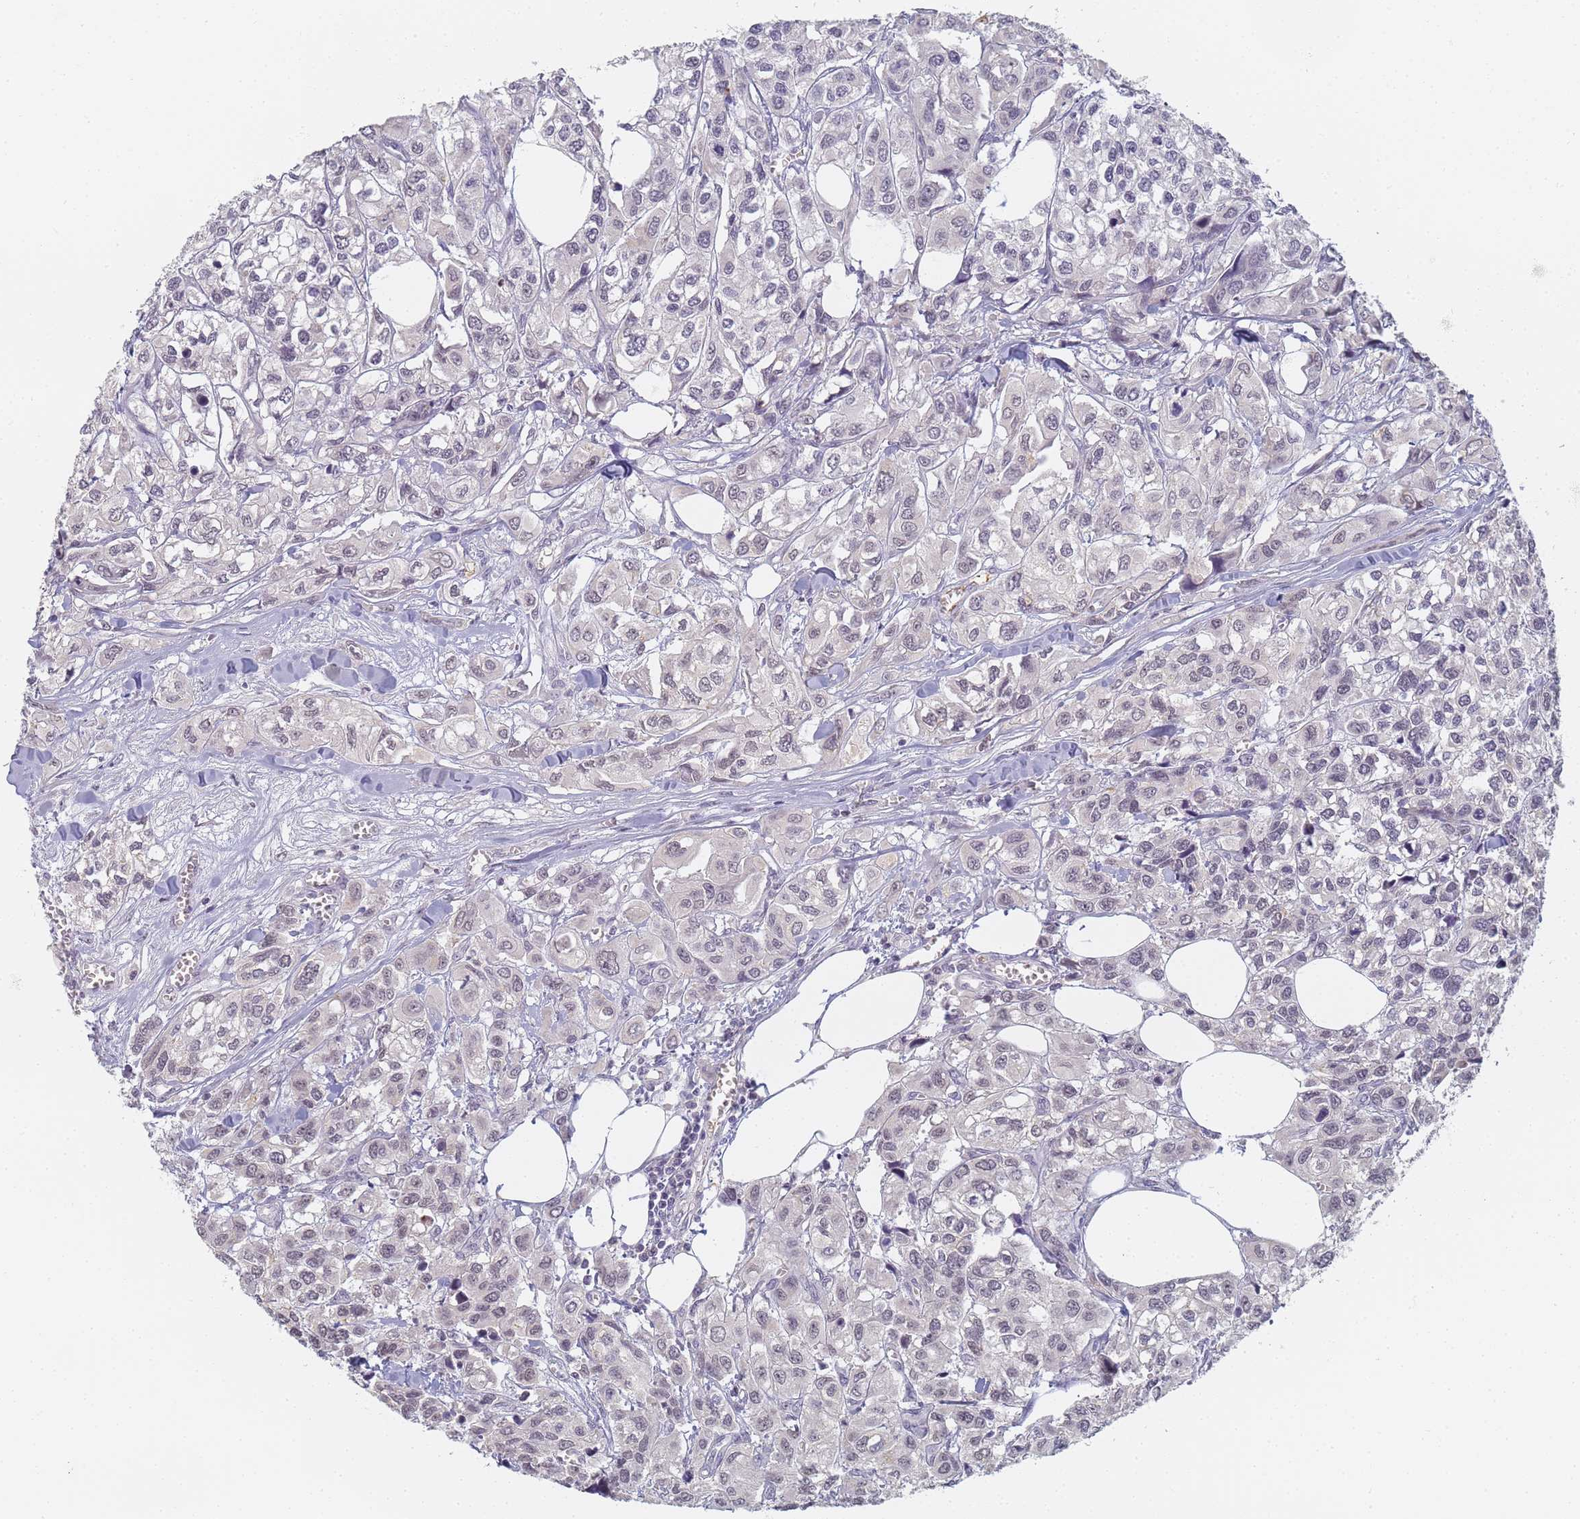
{"staining": {"intensity": "negative", "quantity": "none", "location": "none"}, "tissue": "urothelial cancer", "cell_type": "Tumor cells", "image_type": "cancer", "snomed": [{"axis": "morphology", "description": "Urothelial carcinoma, High grade"}, {"axis": "topography", "description": "Urinary bladder"}], "caption": "Immunohistochemistry of urothelial cancer reveals no expression in tumor cells.", "gene": "SLC38A9", "patient": {"sex": "male", "age": 67}}